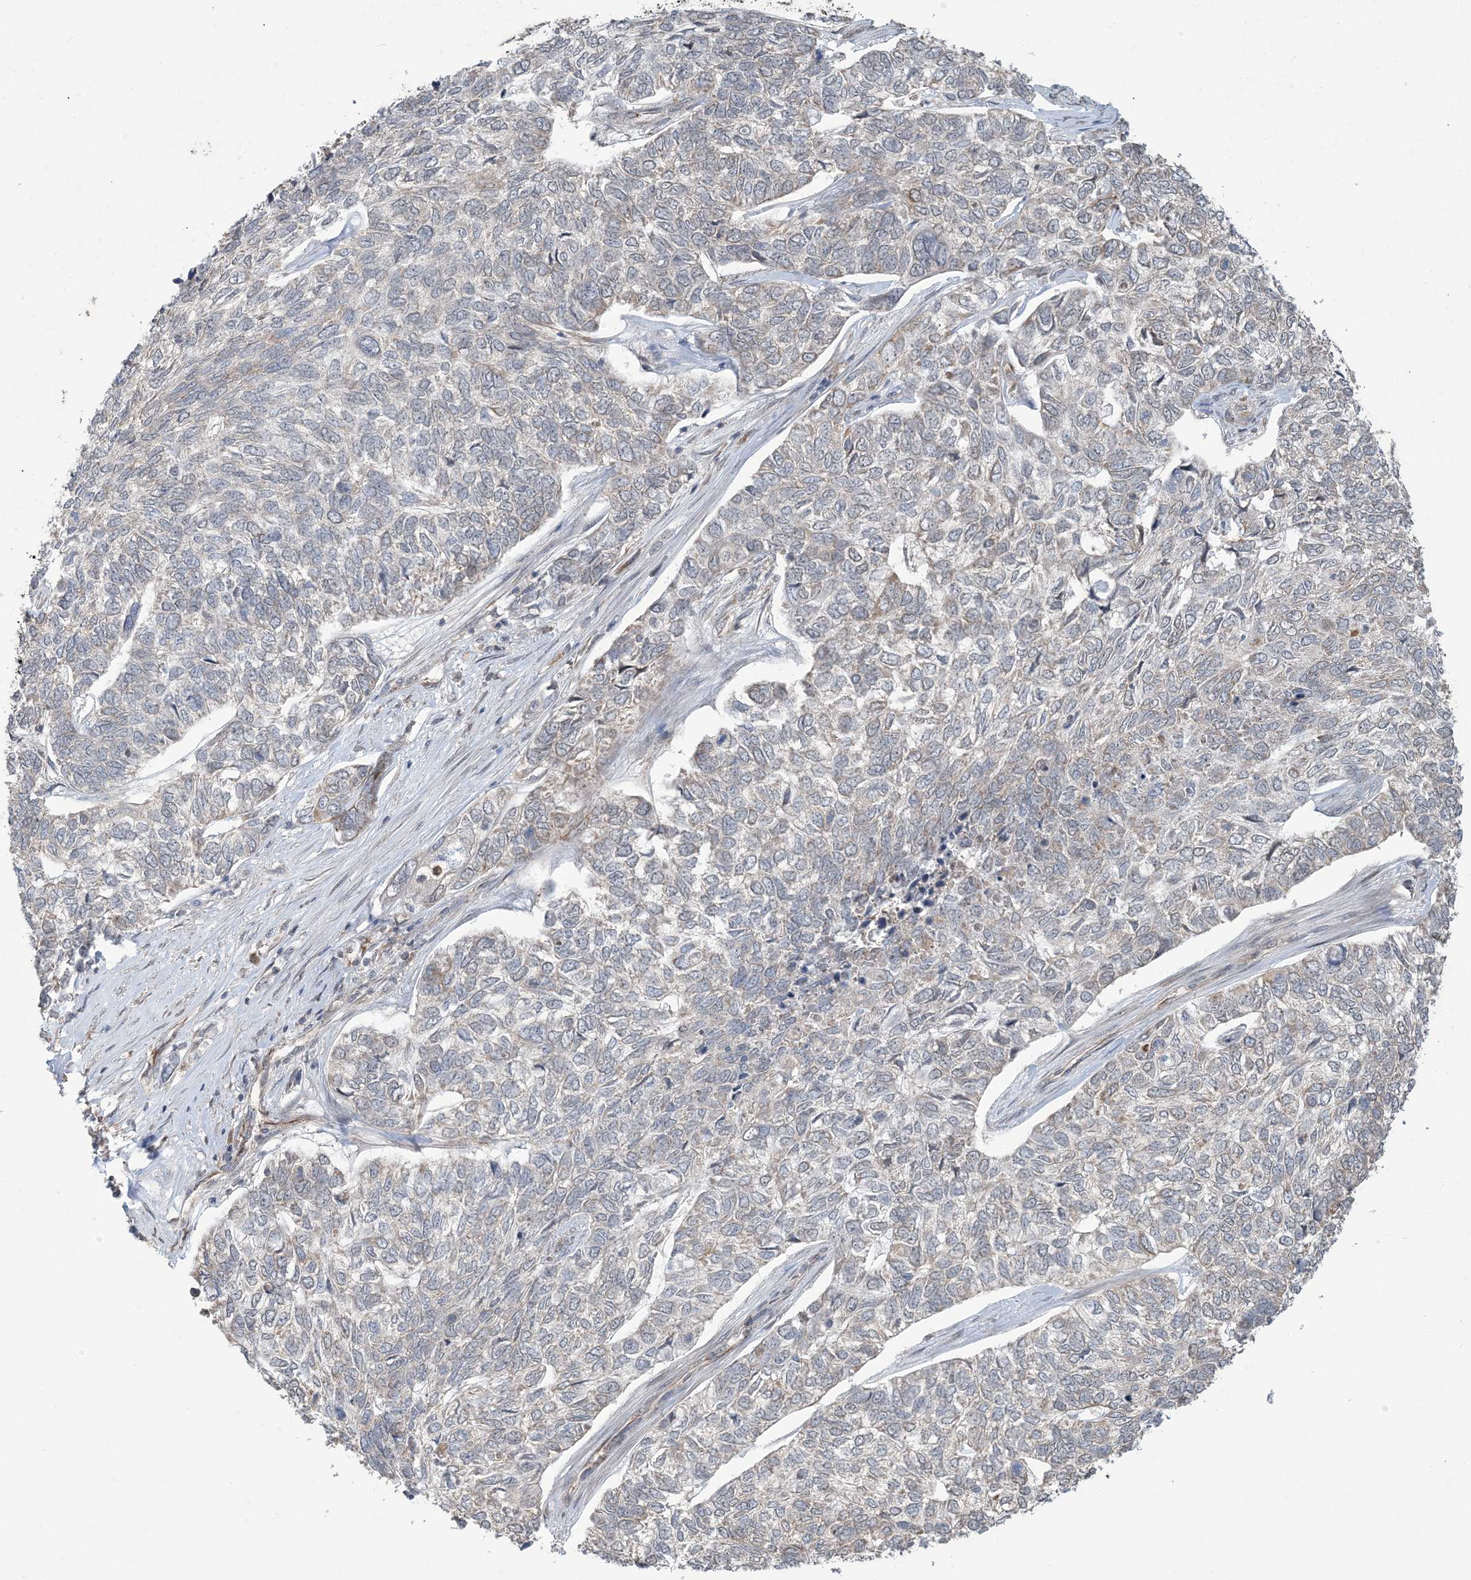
{"staining": {"intensity": "weak", "quantity": "<25%", "location": "cytoplasmic/membranous"}, "tissue": "skin cancer", "cell_type": "Tumor cells", "image_type": "cancer", "snomed": [{"axis": "morphology", "description": "Basal cell carcinoma"}, {"axis": "topography", "description": "Skin"}], "caption": "IHC image of neoplastic tissue: human skin cancer (basal cell carcinoma) stained with DAB reveals no significant protein positivity in tumor cells.", "gene": "ERI2", "patient": {"sex": "female", "age": 65}}